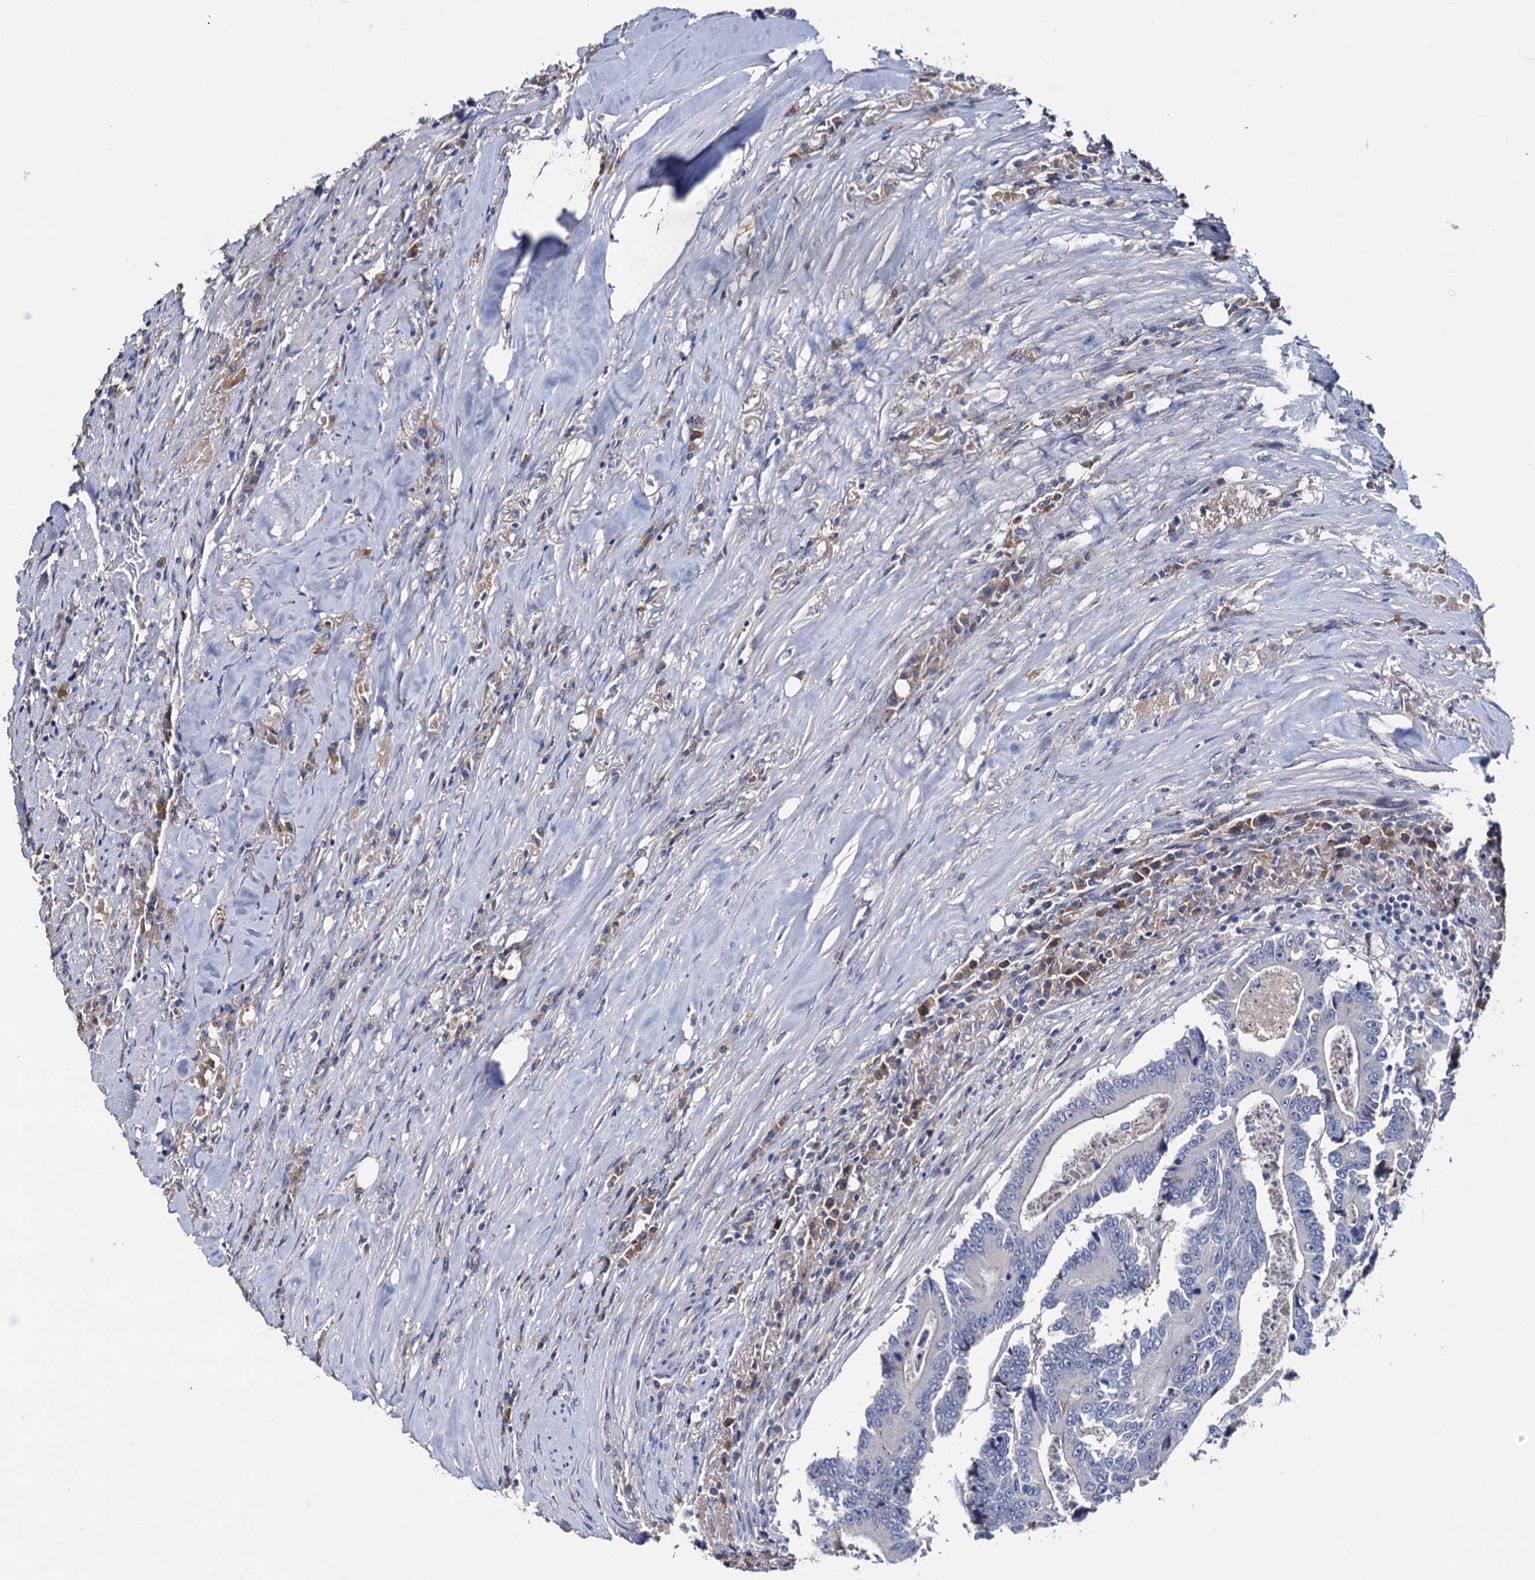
{"staining": {"intensity": "negative", "quantity": "none", "location": "none"}, "tissue": "colorectal cancer", "cell_type": "Tumor cells", "image_type": "cancer", "snomed": [{"axis": "morphology", "description": "Adenocarcinoma, NOS"}, {"axis": "topography", "description": "Colon"}], "caption": "Colorectal cancer was stained to show a protein in brown. There is no significant expression in tumor cells. (Brightfield microscopy of DAB immunohistochemistry (IHC) at high magnification).", "gene": "NPAS4", "patient": {"sex": "male", "age": 83}}